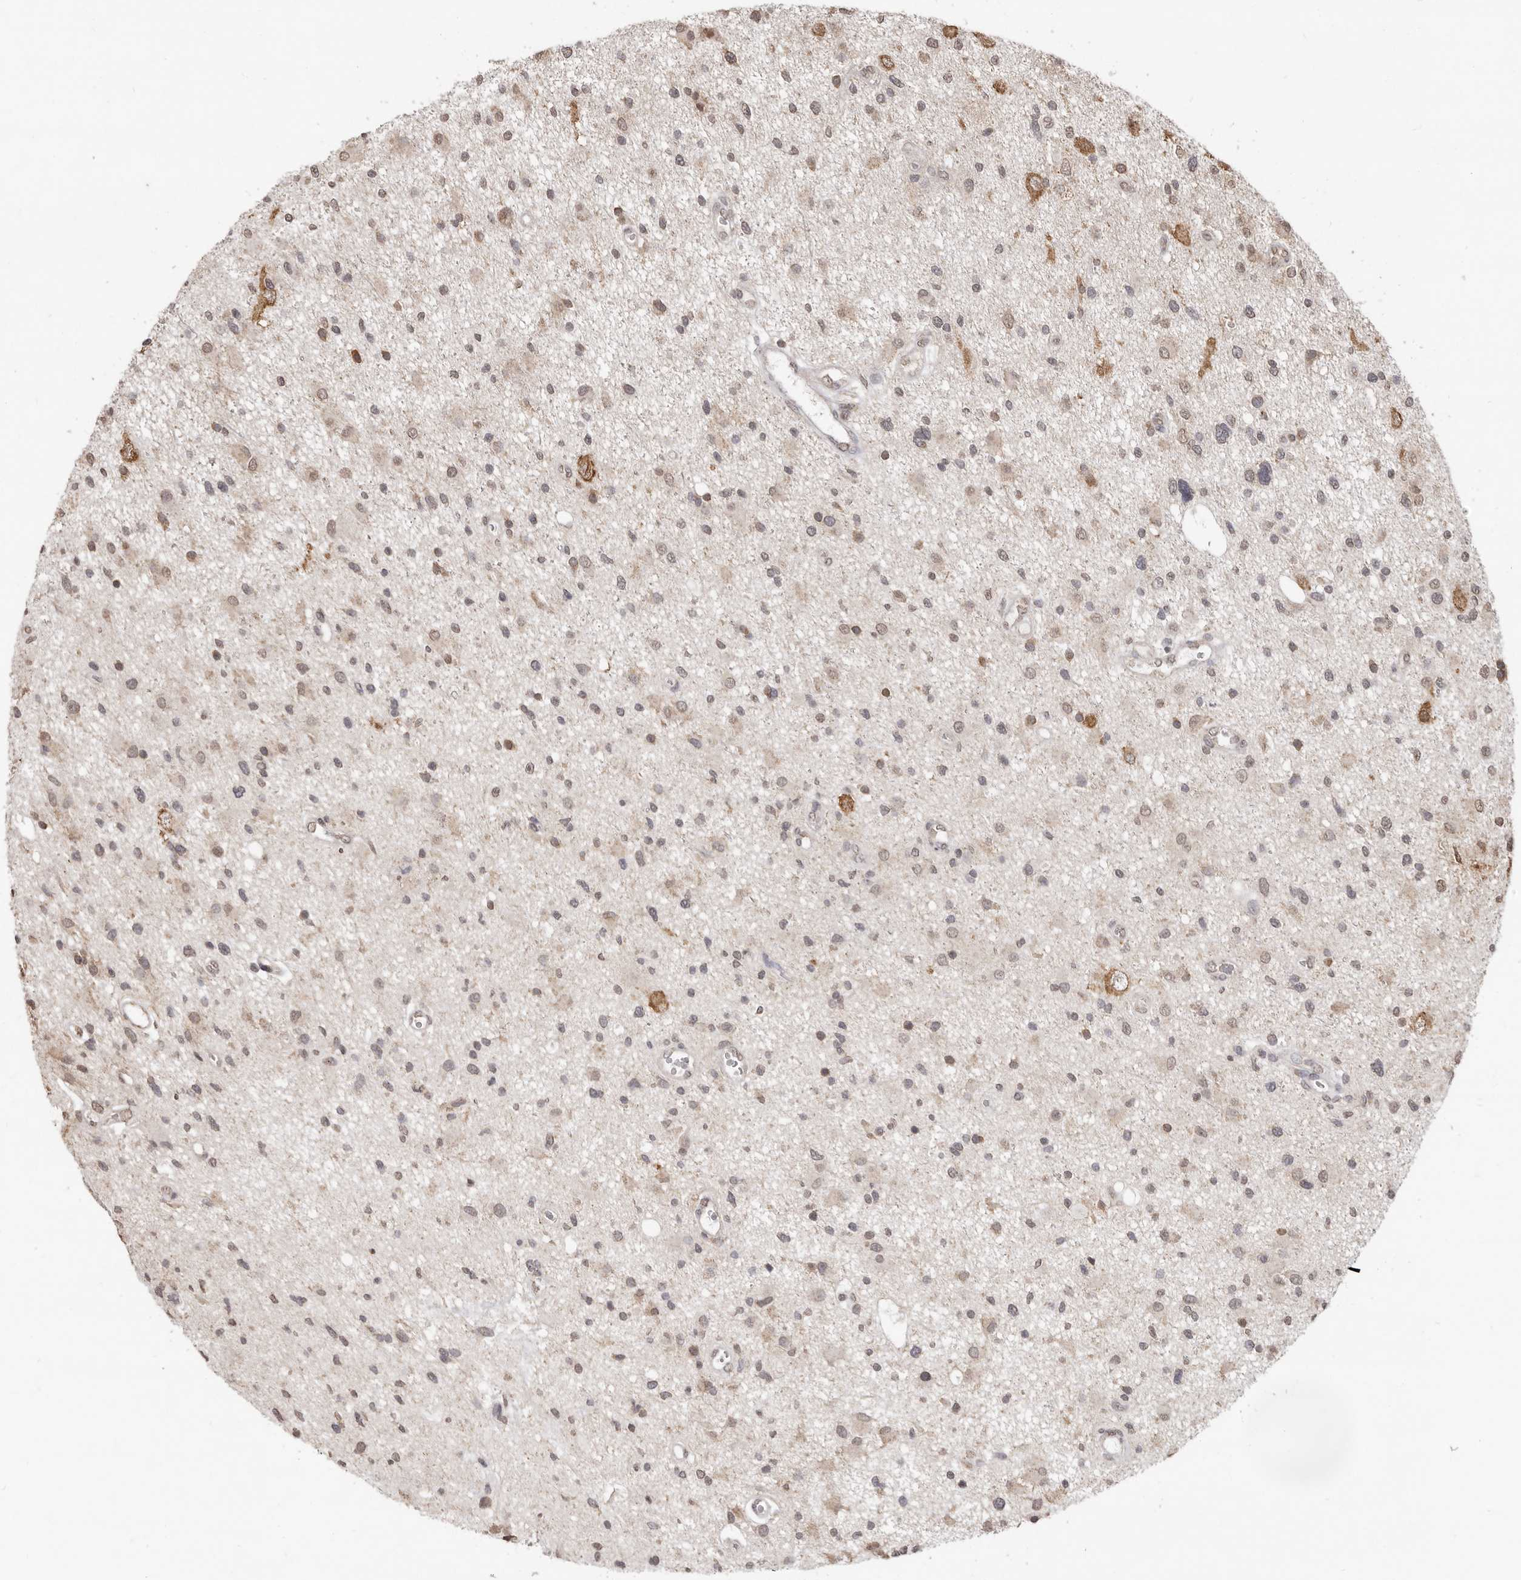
{"staining": {"intensity": "weak", "quantity": ">75%", "location": "cytoplasmic/membranous,nuclear"}, "tissue": "glioma", "cell_type": "Tumor cells", "image_type": "cancer", "snomed": [{"axis": "morphology", "description": "Glioma, malignant, High grade"}, {"axis": "topography", "description": "Brain"}], "caption": "Immunohistochemical staining of human glioma exhibits weak cytoplasmic/membranous and nuclear protein staining in about >75% of tumor cells.", "gene": "LINGO2", "patient": {"sex": "male", "age": 33}}